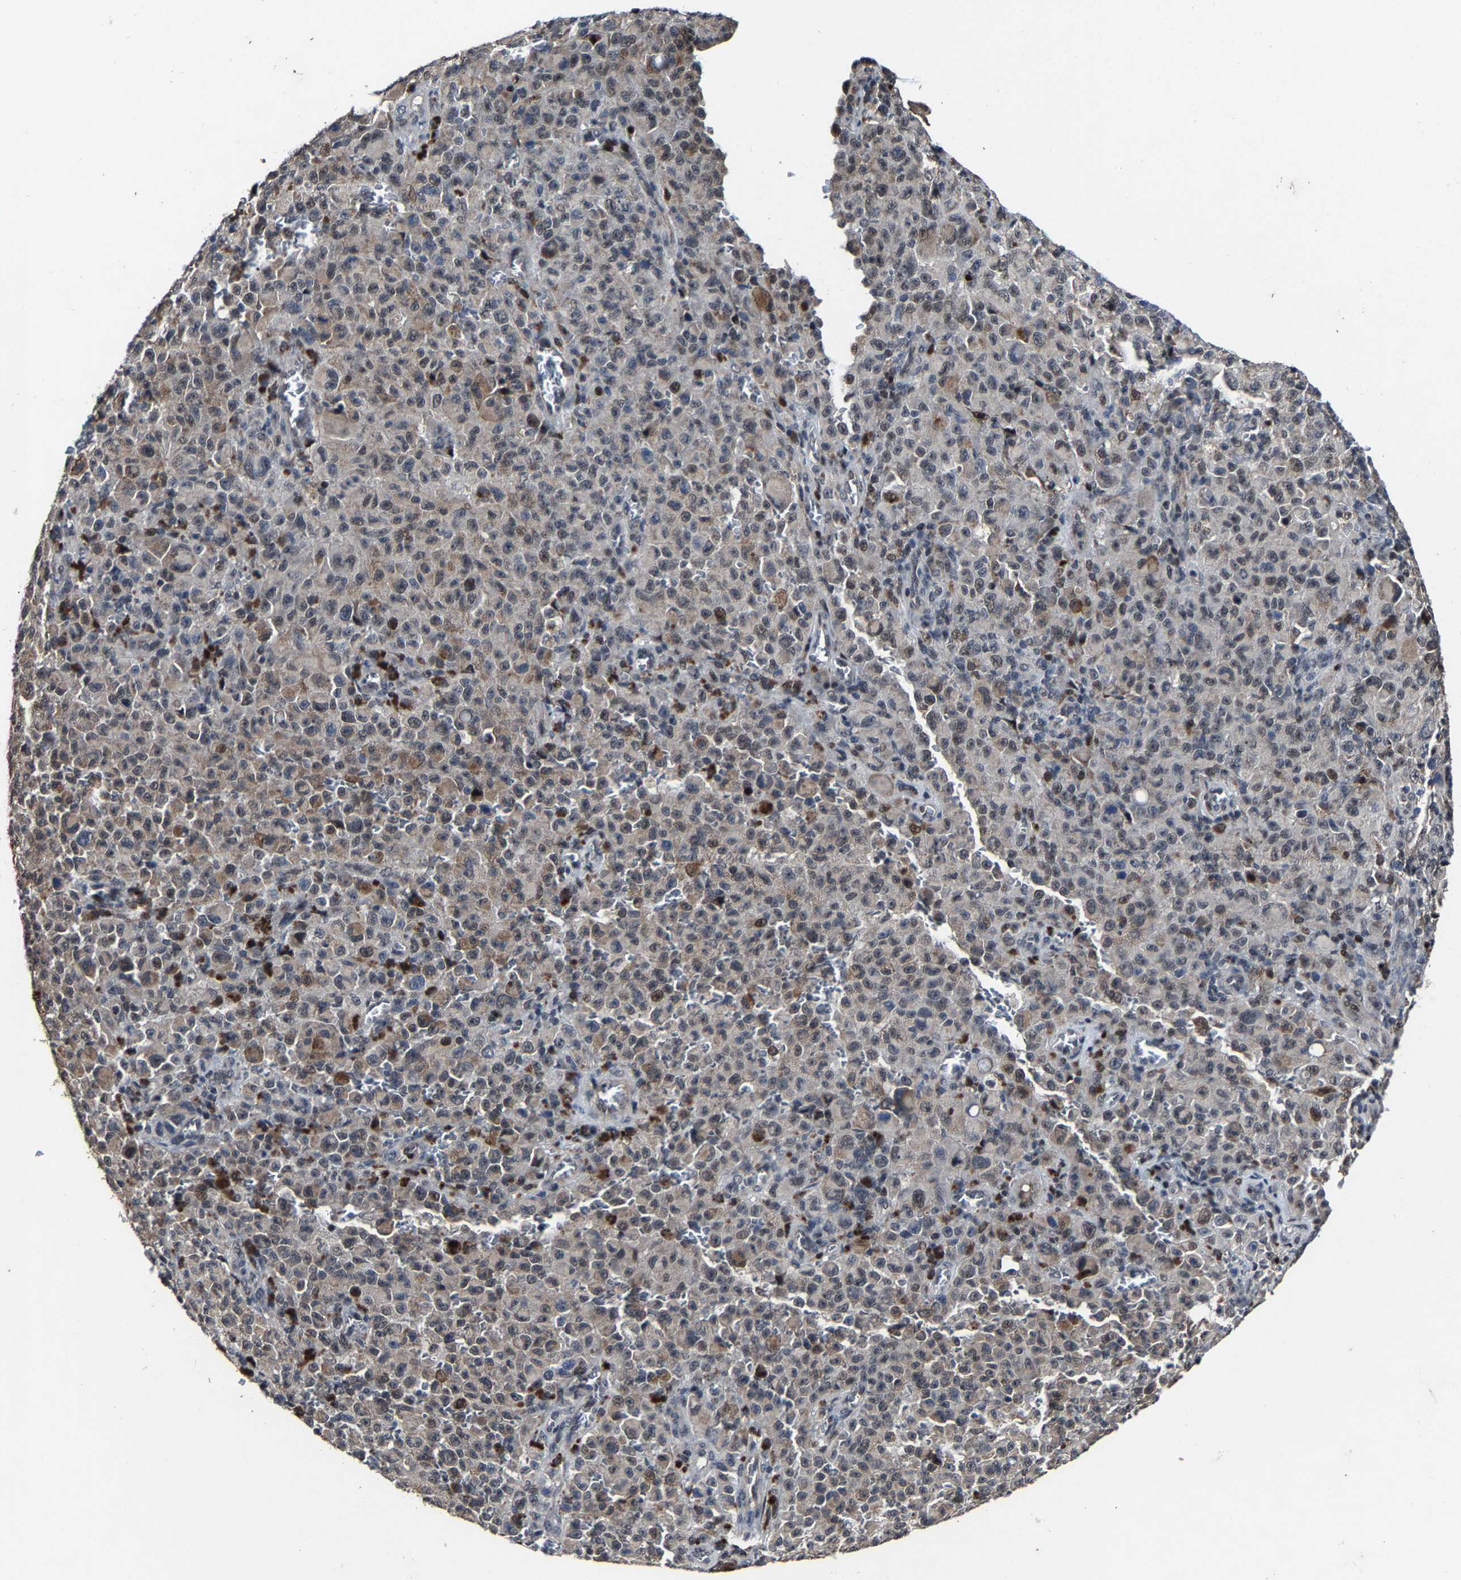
{"staining": {"intensity": "weak", "quantity": "<25%", "location": "nuclear"}, "tissue": "melanoma", "cell_type": "Tumor cells", "image_type": "cancer", "snomed": [{"axis": "morphology", "description": "Malignant melanoma, NOS"}, {"axis": "topography", "description": "Skin"}], "caption": "Immunohistochemistry histopathology image of neoplastic tissue: melanoma stained with DAB demonstrates no significant protein staining in tumor cells.", "gene": "LSM8", "patient": {"sex": "female", "age": 82}}